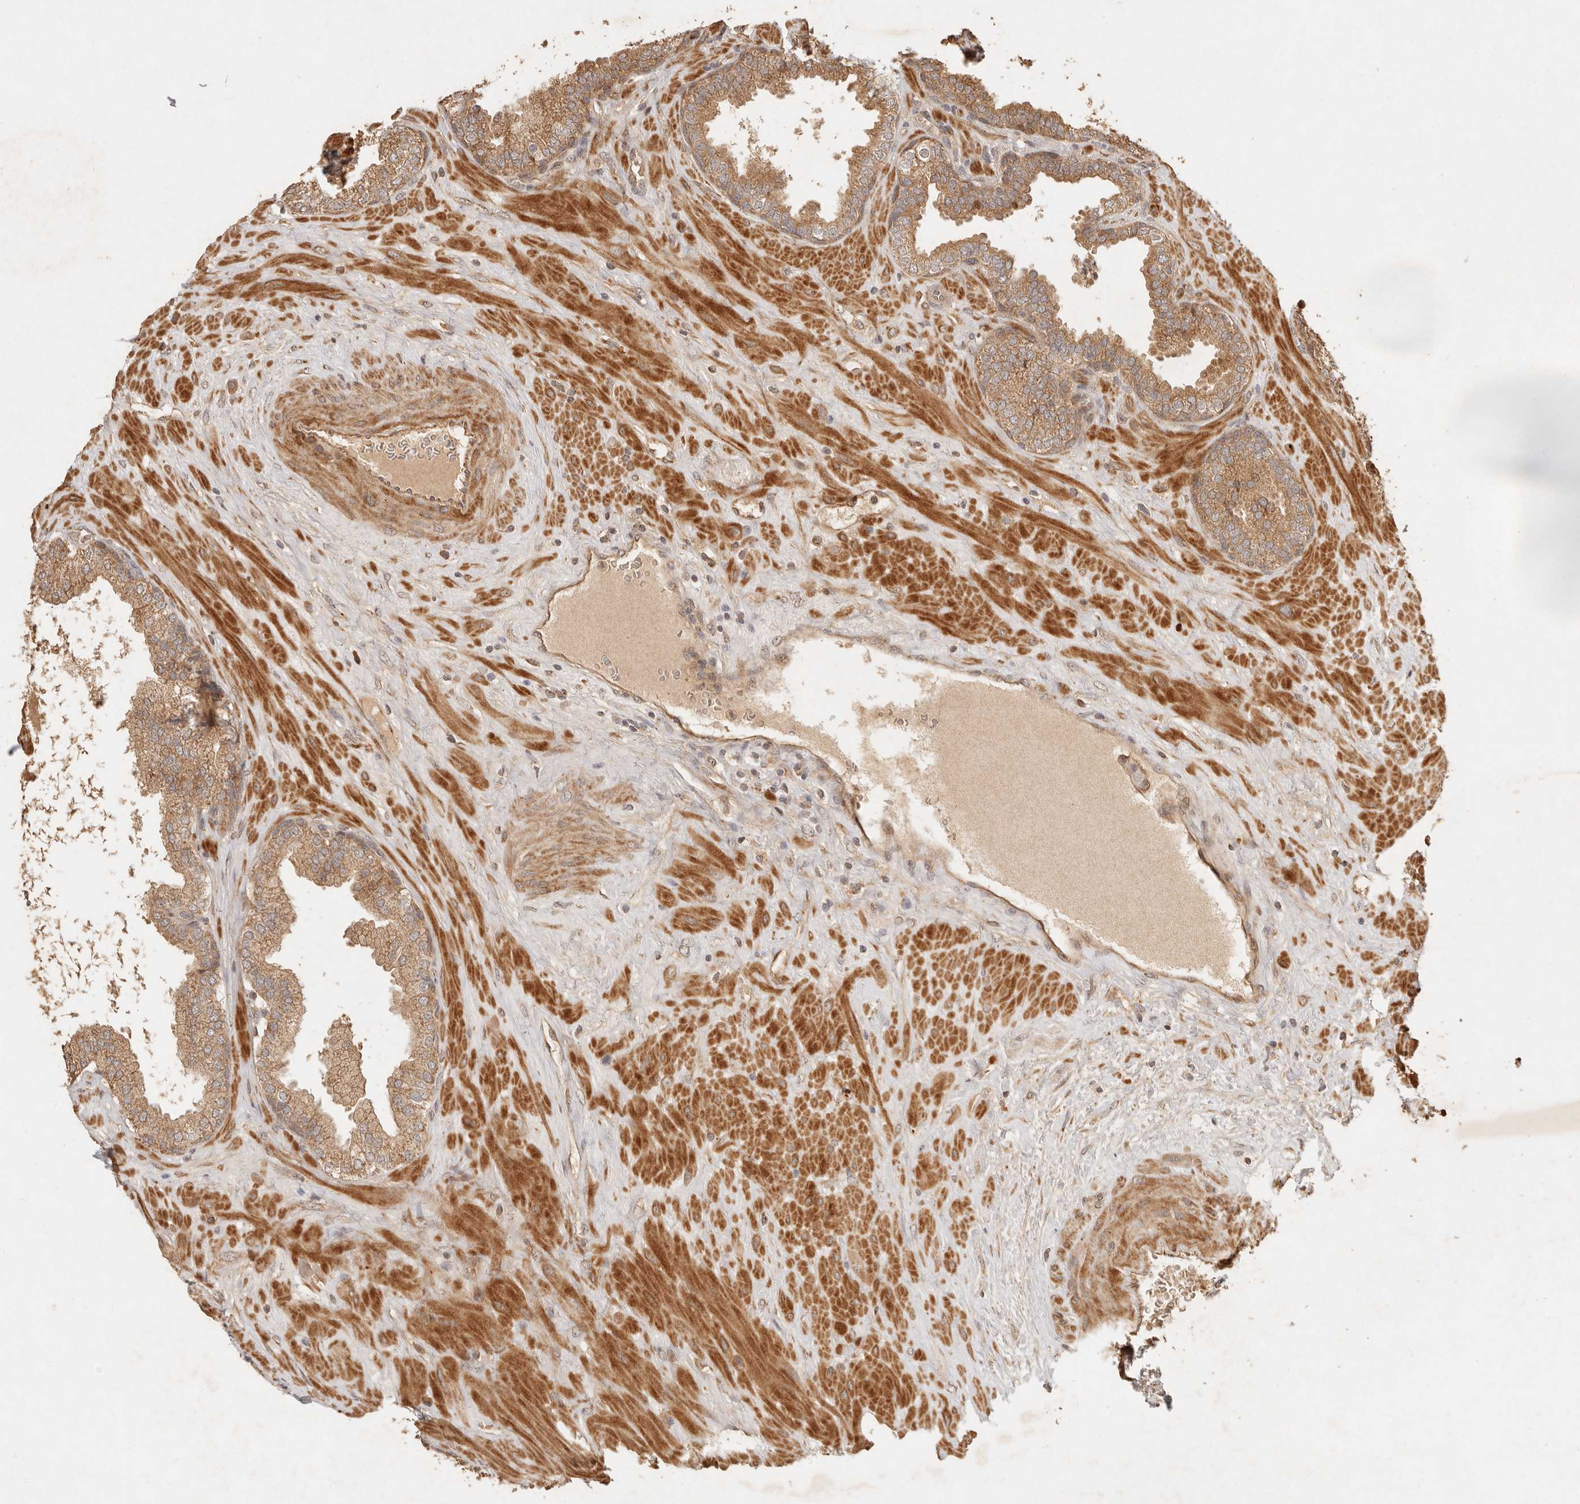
{"staining": {"intensity": "moderate", "quantity": ">75%", "location": "cytoplasmic/membranous"}, "tissue": "prostate", "cell_type": "Glandular cells", "image_type": "normal", "snomed": [{"axis": "morphology", "description": "Normal tissue, NOS"}, {"axis": "topography", "description": "Prostate"}], "caption": "This is a histology image of IHC staining of normal prostate, which shows moderate positivity in the cytoplasmic/membranous of glandular cells.", "gene": "CLEC4C", "patient": {"sex": "male", "age": 51}}